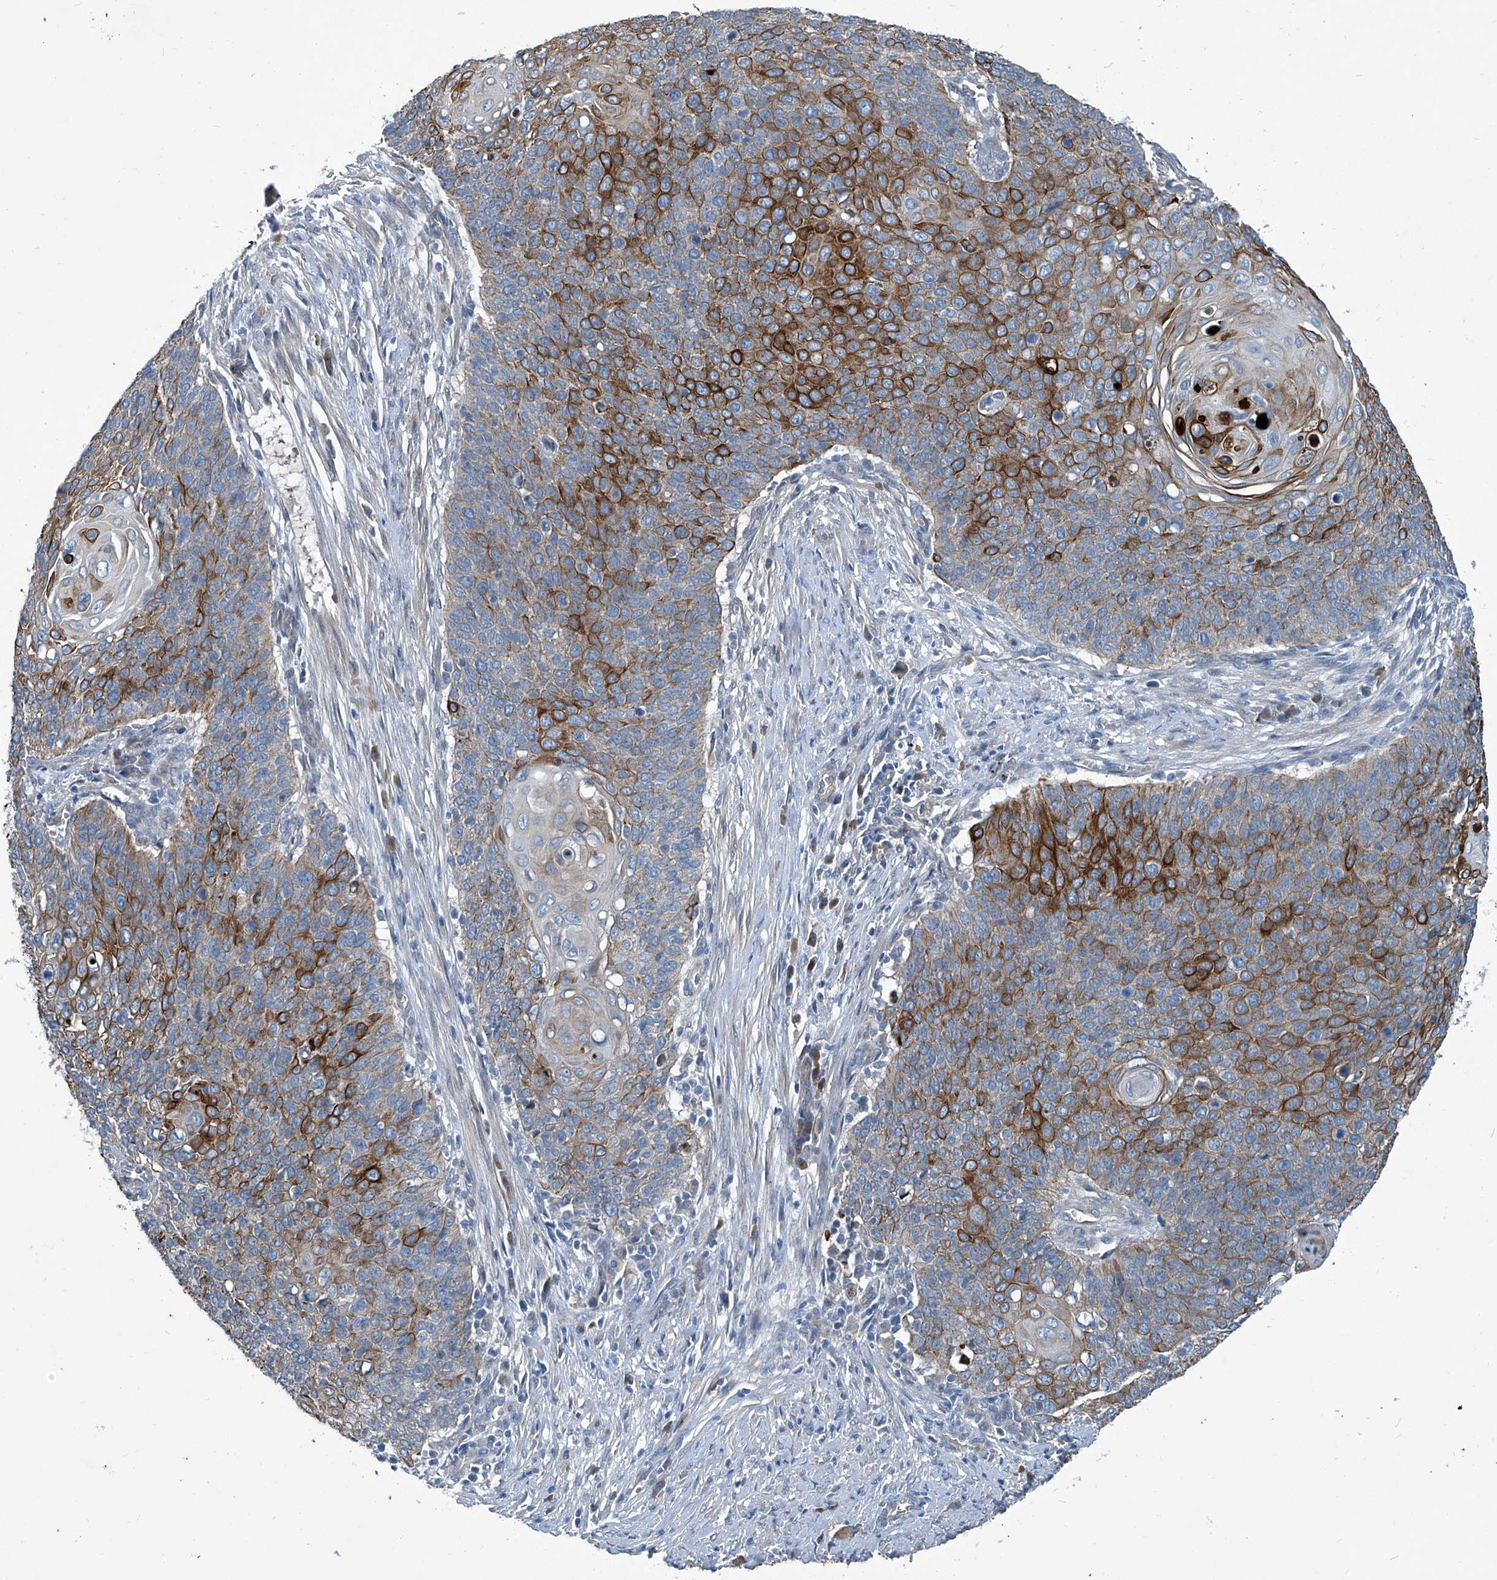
{"staining": {"intensity": "strong", "quantity": "25%-75%", "location": "cytoplasmic/membranous"}, "tissue": "cervical cancer", "cell_type": "Tumor cells", "image_type": "cancer", "snomed": [{"axis": "morphology", "description": "Squamous cell carcinoma, NOS"}, {"axis": "topography", "description": "Cervix"}], "caption": "Protein expression analysis of squamous cell carcinoma (cervical) demonstrates strong cytoplasmic/membranous positivity in about 25%-75% of tumor cells.", "gene": "SLC26A11", "patient": {"sex": "female", "age": 39}}